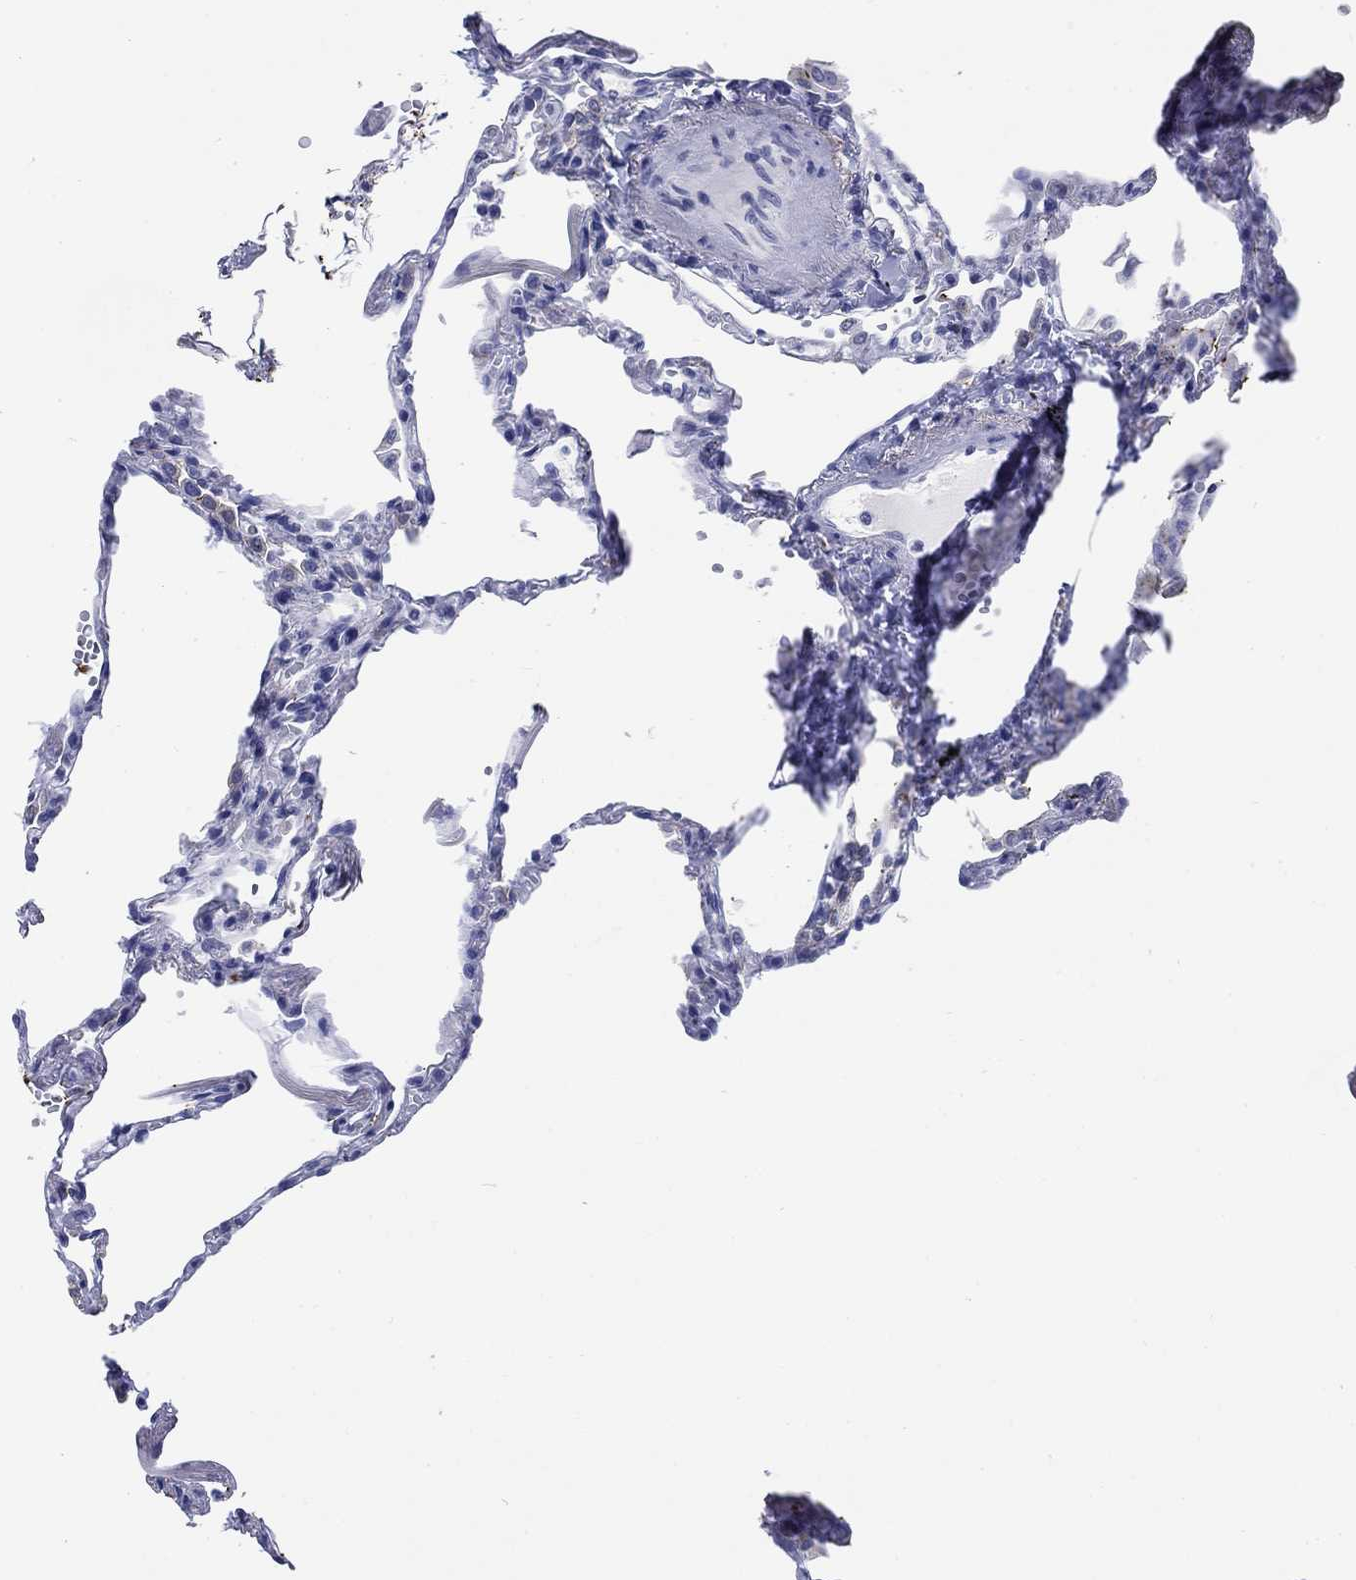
{"staining": {"intensity": "negative", "quantity": "none", "location": "none"}, "tissue": "lung", "cell_type": "Alveolar cells", "image_type": "normal", "snomed": [{"axis": "morphology", "description": "Normal tissue, NOS"}, {"axis": "topography", "description": "Lung"}], "caption": "An image of human lung is negative for staining in alveolar cells. Nuclei are stained in blue.", "gene": "KRT76", "patient": {"sex": "male", "age": 78}}